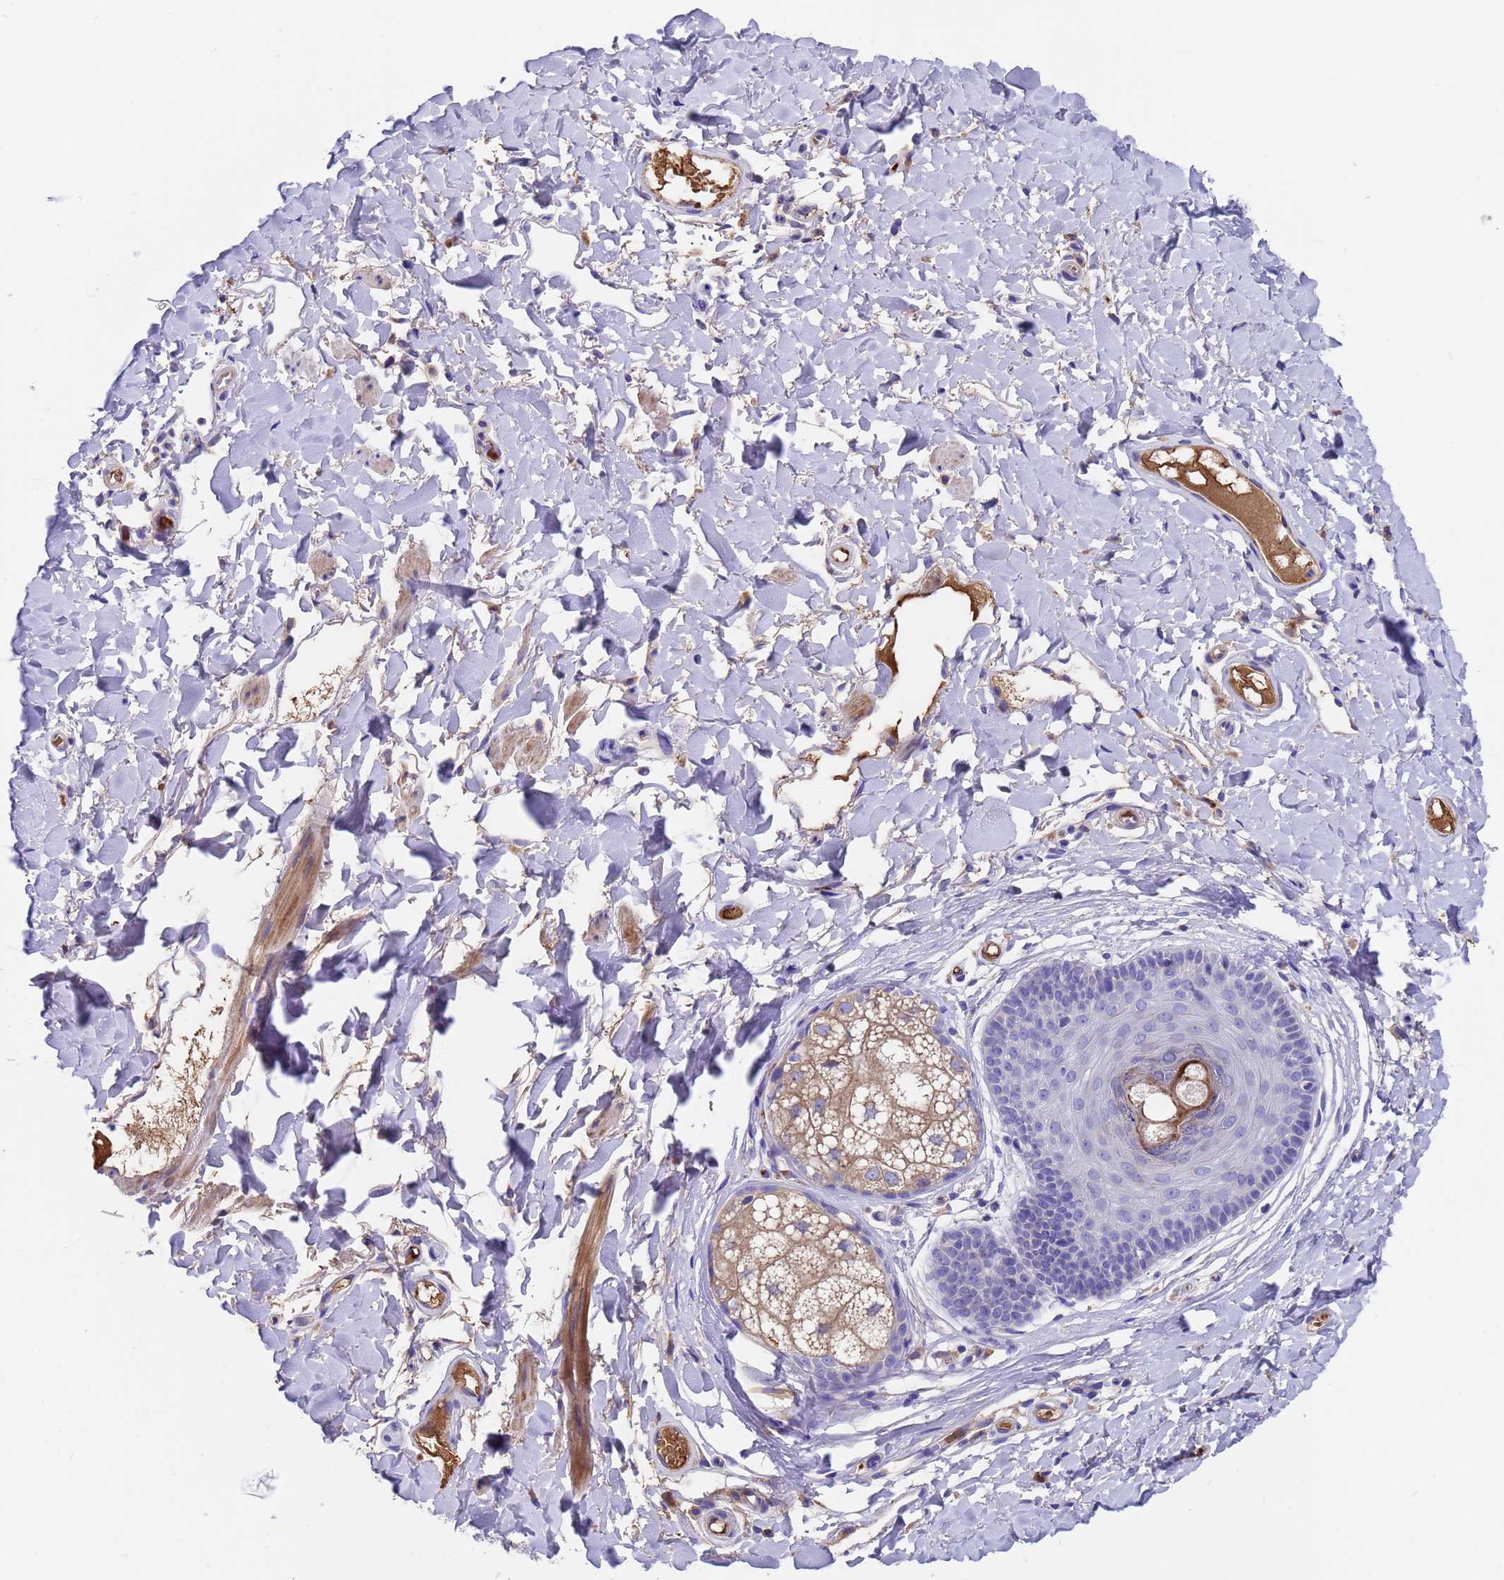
{"staining": {"intensity": "negative", "quantity": "none", "location": "none"}, "tissue": "skin", "cell_type": "Epidermal cells", "image_type": "normal", "snomed": [{"axis": "morphology", "description": "Normal tissue, NOS"}, {"axis": "topography", "description": "Vulva"}], "caption": "This is an immunohistochemistry photomicrograph of unremarkable human skin. There is no expression in epidermal cells.", "gene": "ELP6", "patient": {"sex": "female", "age": 73}}